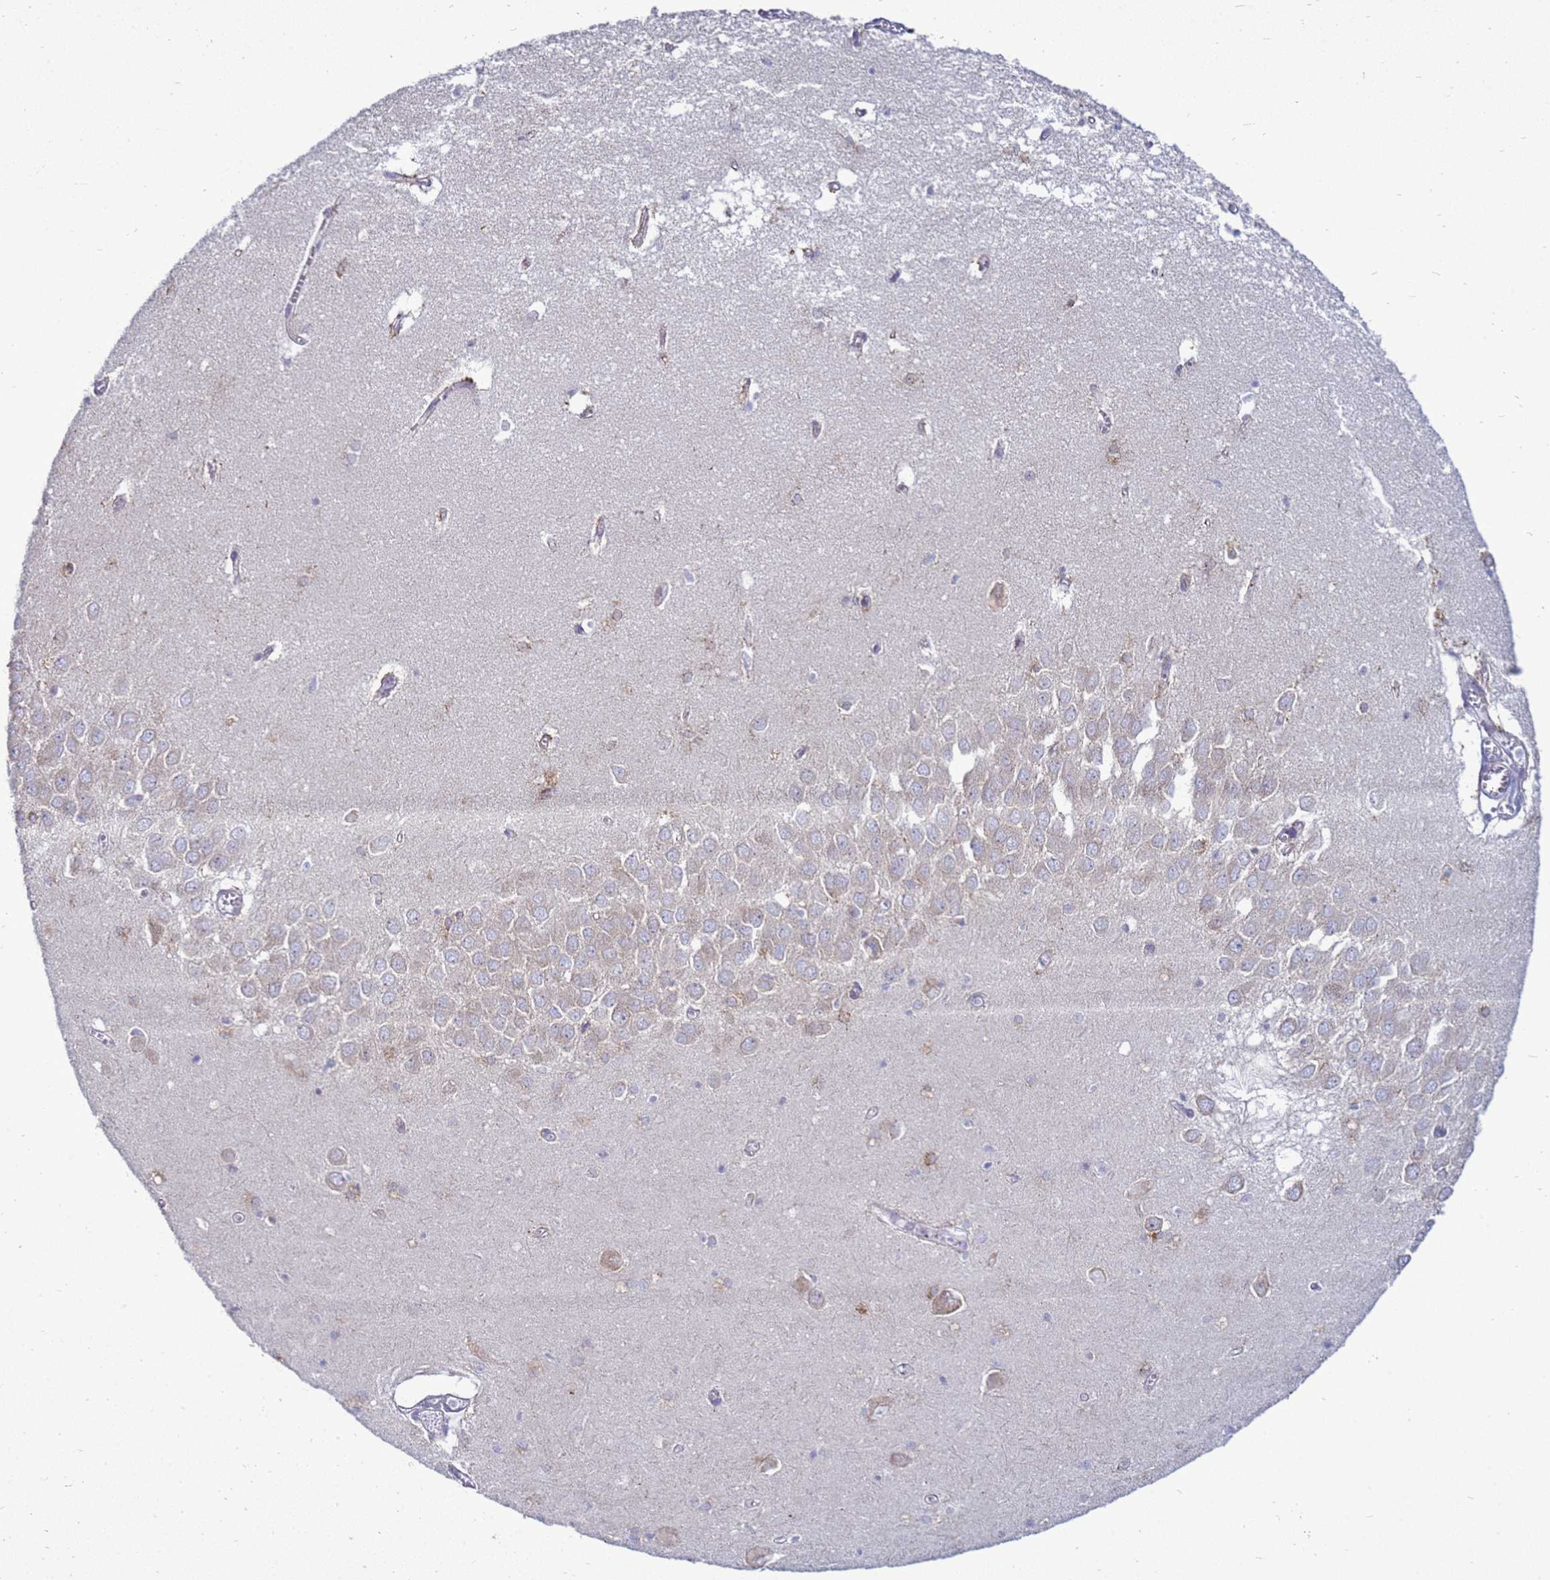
{"staining": {"intensity": "weak", "quantity": "<25%", "location": "cytoplasmic/membranous"}, "tissue": "hippocampus", "cell_type": "Glial cells", "image_type": "normal", "snomed": [{"axis": "morphology", "description": "Normal tissue, NOS"}, {"axis": "topography", "description": "Hippocampus"}], "caption": "IHC histopathology image of normal hippocampus: human hippocampus stained with DAB displays no significant protein positivity in glial cells. Nuclei are stained in blue.", "gene": "MON1B", "patient": {"sex": "male", "age": 70}}